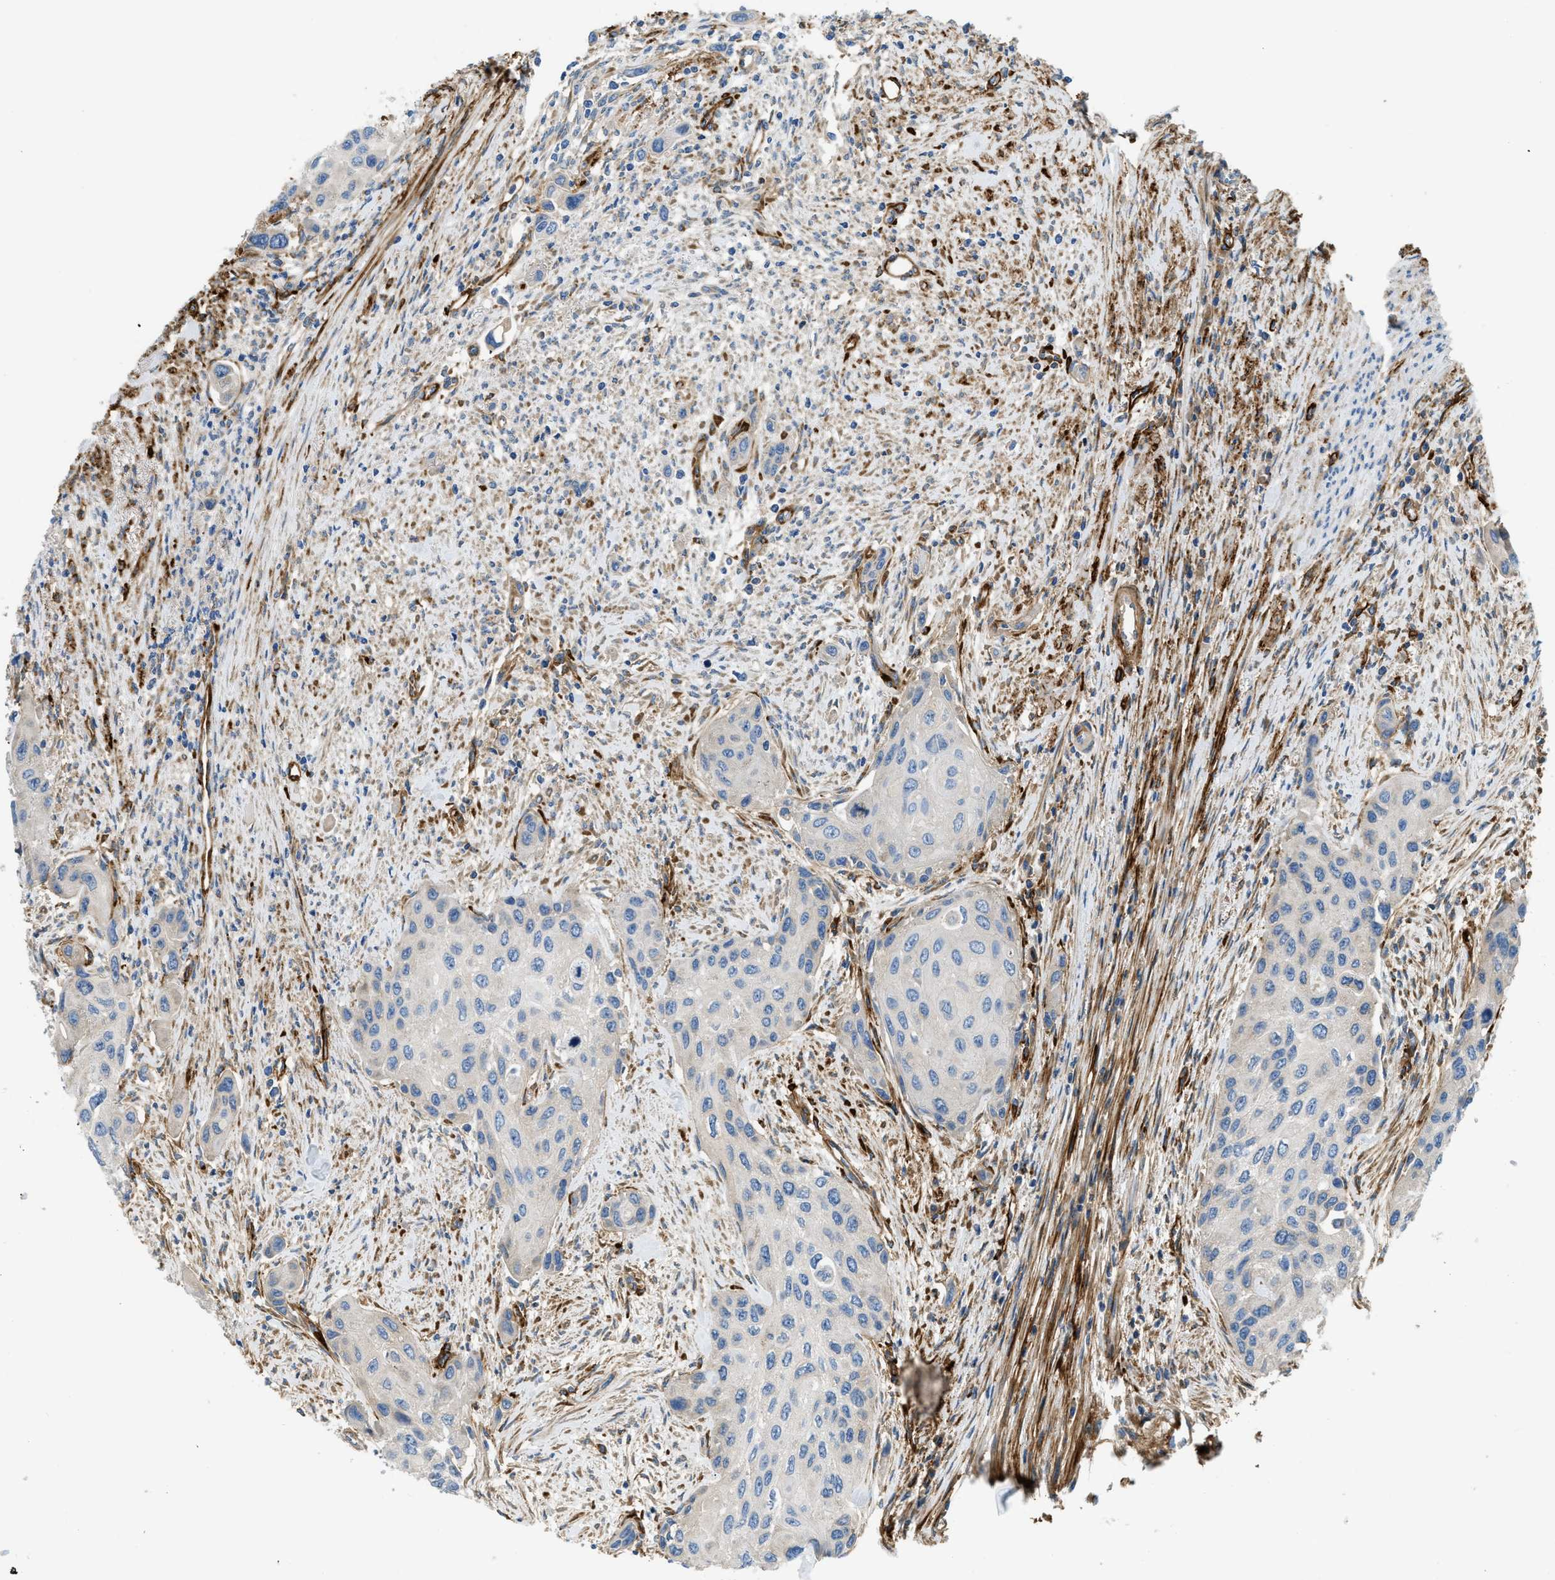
{"staining": {"intensity": "negative", "quantity": "none", "location": "none"}, "tissue": "urothelial cancer", "cell_type": "Tumor cells", "image_type": "cancer", "snomed": [{"axis": "morphology", "description": "Urothelial carcinoma, High grade"}, {"axis": "topography", "description": "Urinary bladder"}], "caption": "Immunohistochemistry photomicrograph of neoplastic tissue: urothelial cancer stained with DAB demonstrates no significant protein staining in tumor cells.", "gene": "COL15A1", "patient": {"sex": "female", "age": 56}}